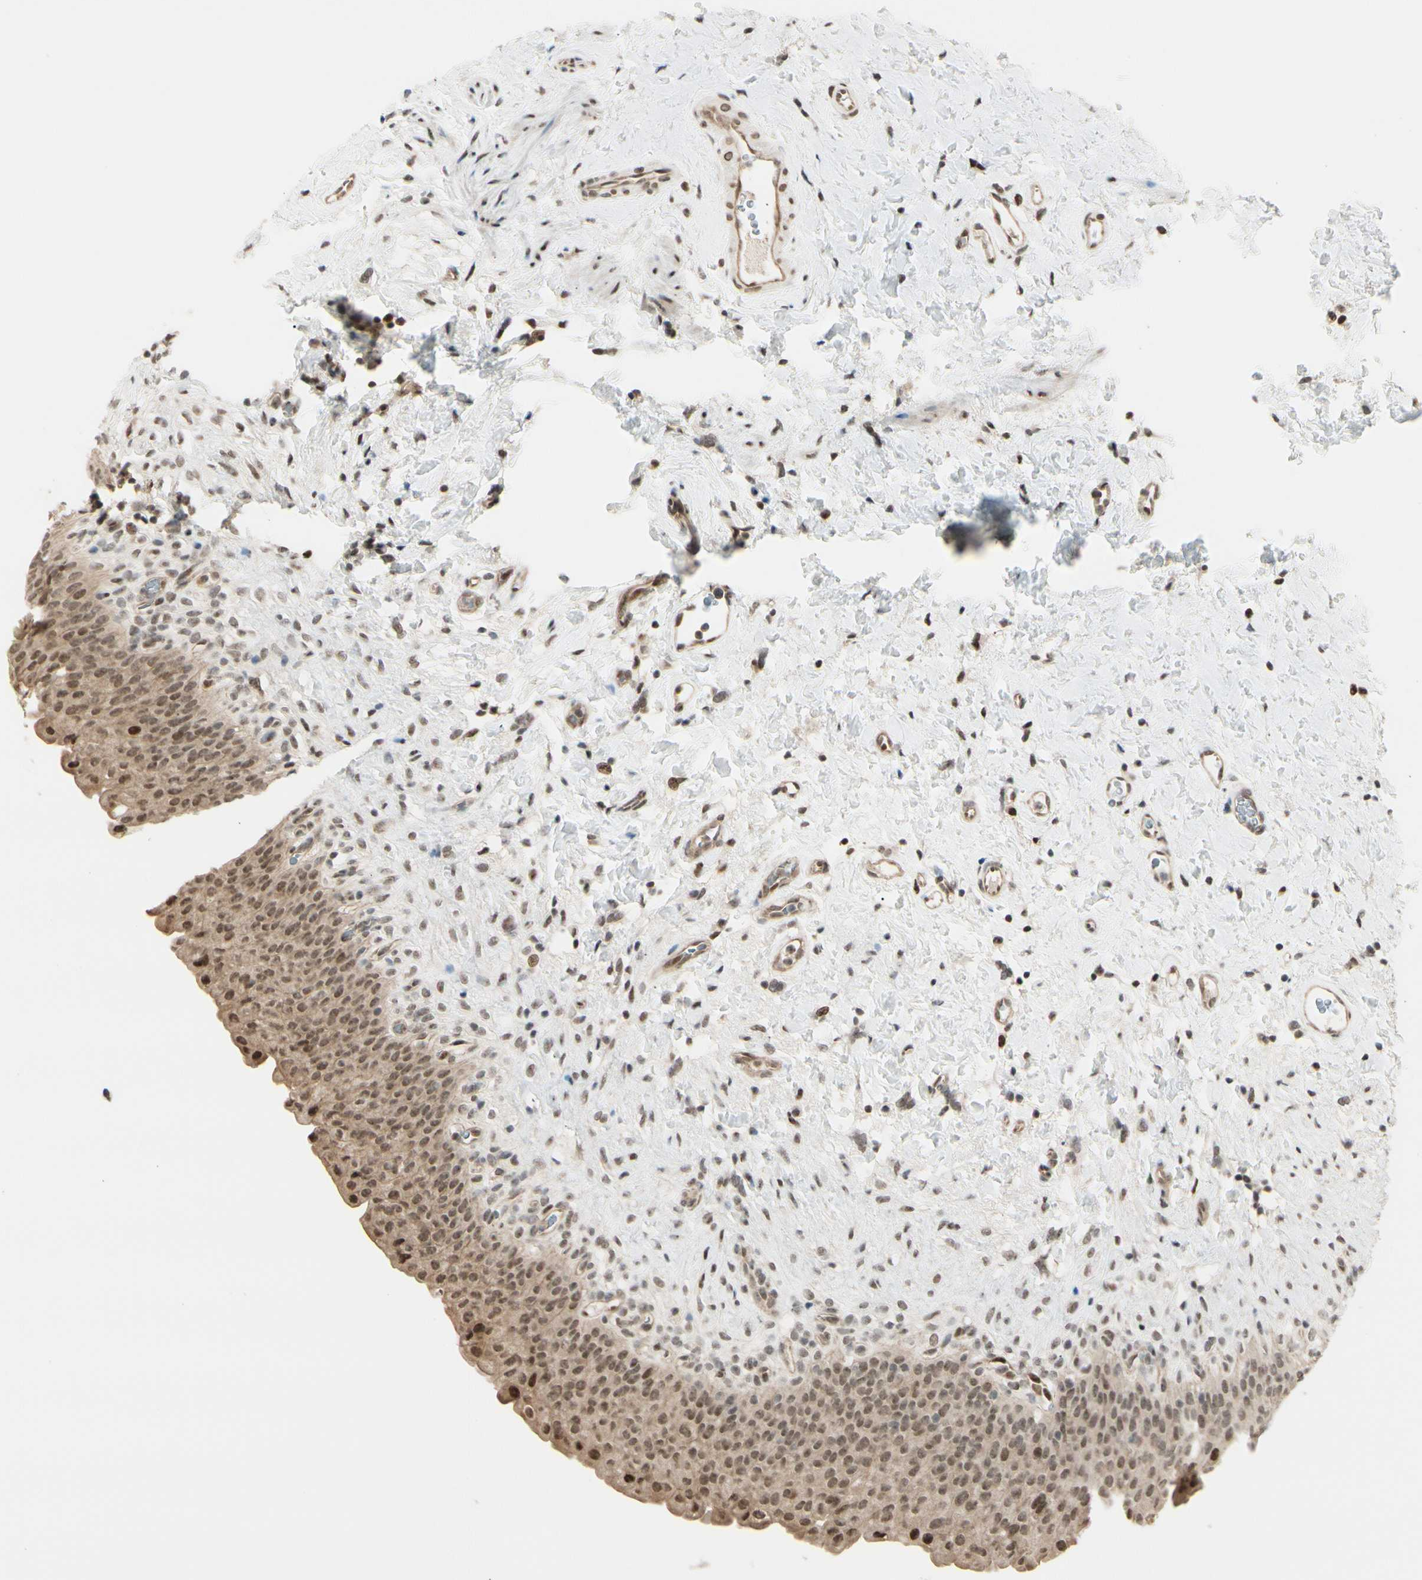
{"staining": {"intensity": "moderate", "quantity": ">75%", "location": "cytoplasmic/membranous,nuclear"}, "tissue": "urinary bladder", "cell_type": "Urothelial cells", "image_type": "normal", "snomed": [{"axis": "morphology", "description": "Normal tissue, NOS"}, {"axis": "topography", "description": "Urinary bladder"}], "caption": "Immunohistochemical staining of benign urinary bladder displays moderate cytoplasmic/membranous,nuclear protein expression in approximately >75% of urothelial cells. The staining was performed using DAB to visualize the protein expression in brown, while the nuclei were stained in blue with hematoxylin (Magnification: 20x).", "gene": "SUFU", "patient": {"sex": "female", "age": 79}}